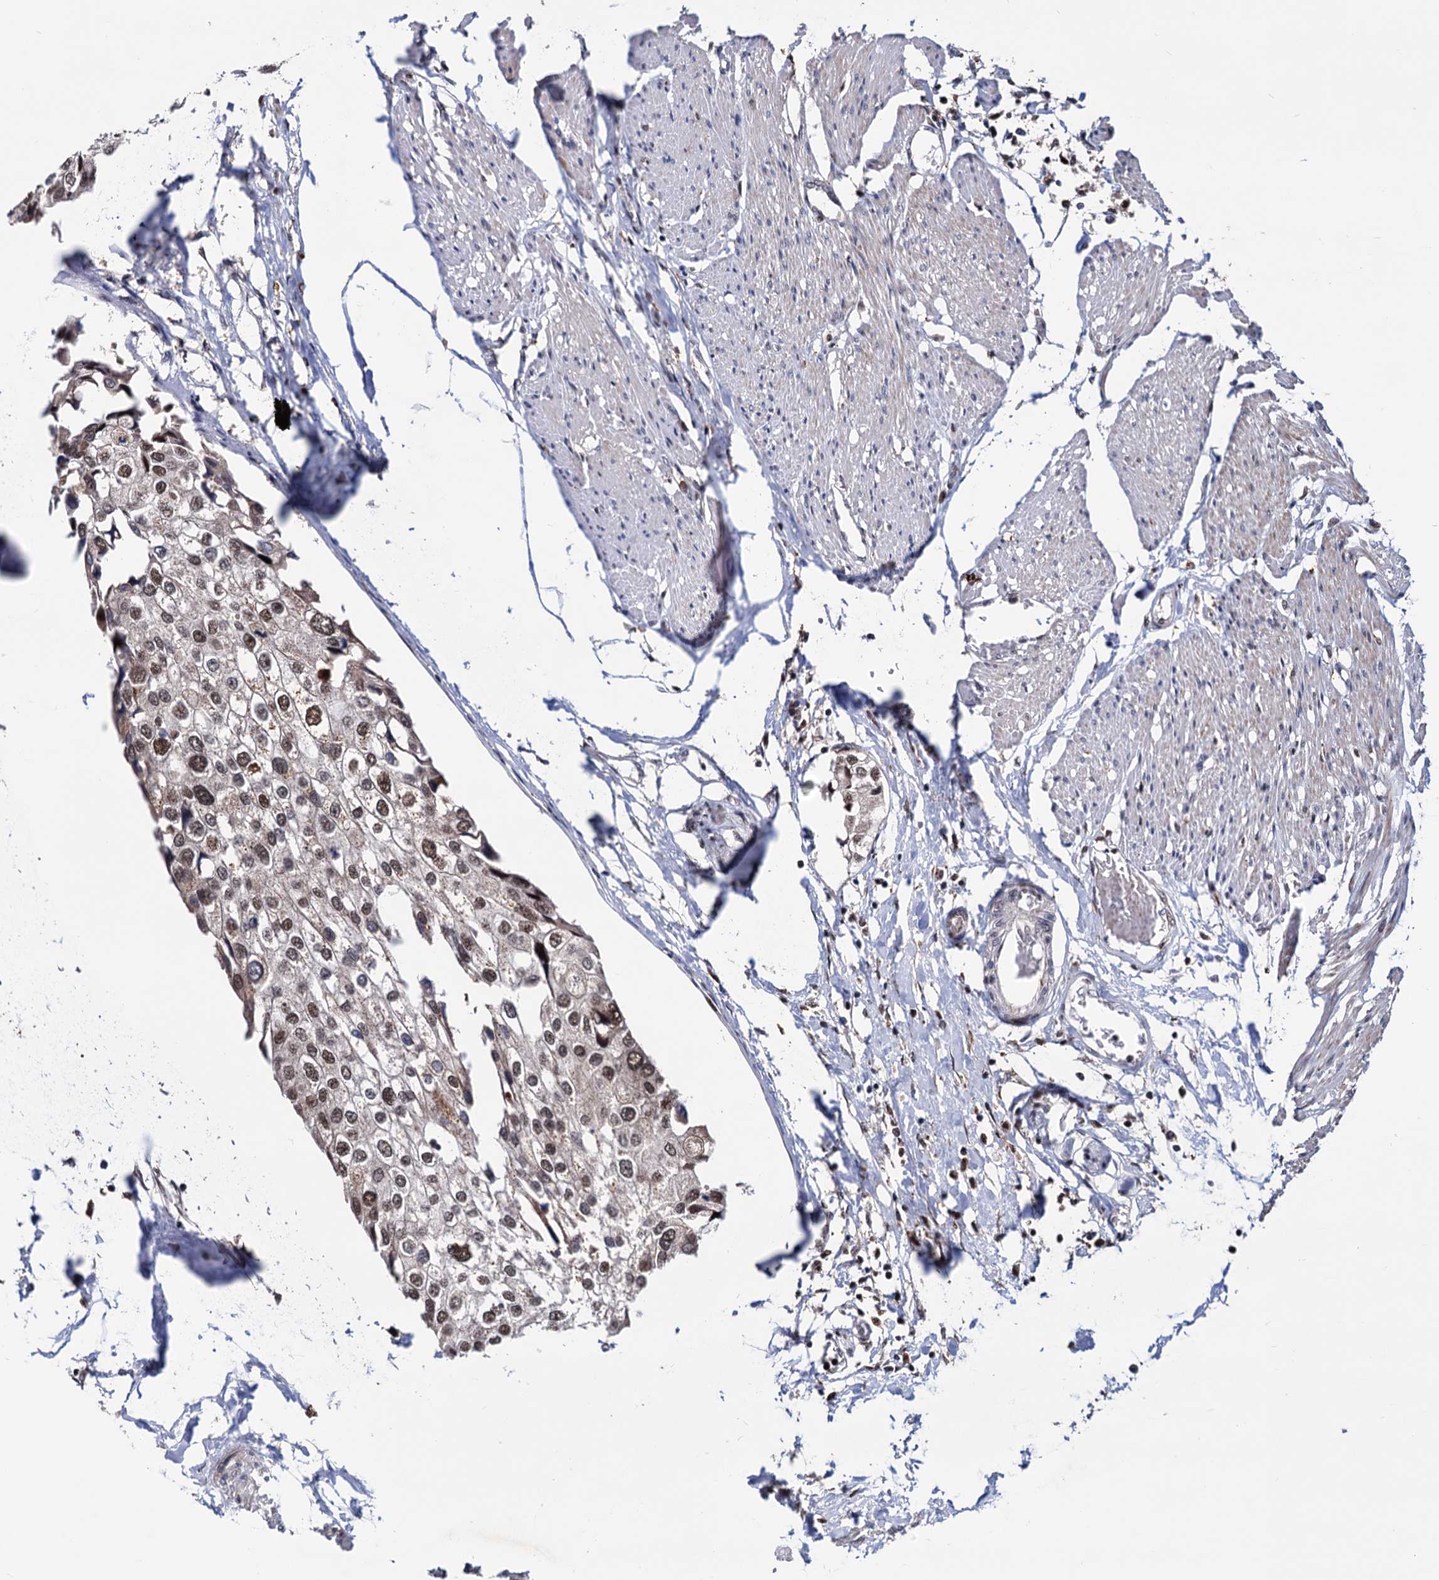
{"staining": {"intensity": "moderate", "quantity": ">75%", "location": "nuclear"}, "tissue": "urothelial cancer", "cell_type": "Tumor cells", "image_type": "cancer", "snomed": [{"axis": "morphology", "description": "Urothelial carcinoma, High grade"}, {"axis": "topography", "description": "Urinary bladder"}], "caption": "This histopathology image shows immunohistochemistry (IHC) staining of urothelial cancer, with medium moderate nuclear staining in approximately >75% of tumor cells.", "gene": "RNASEH2B", "patient": {"sex": "male", "age": 64}}